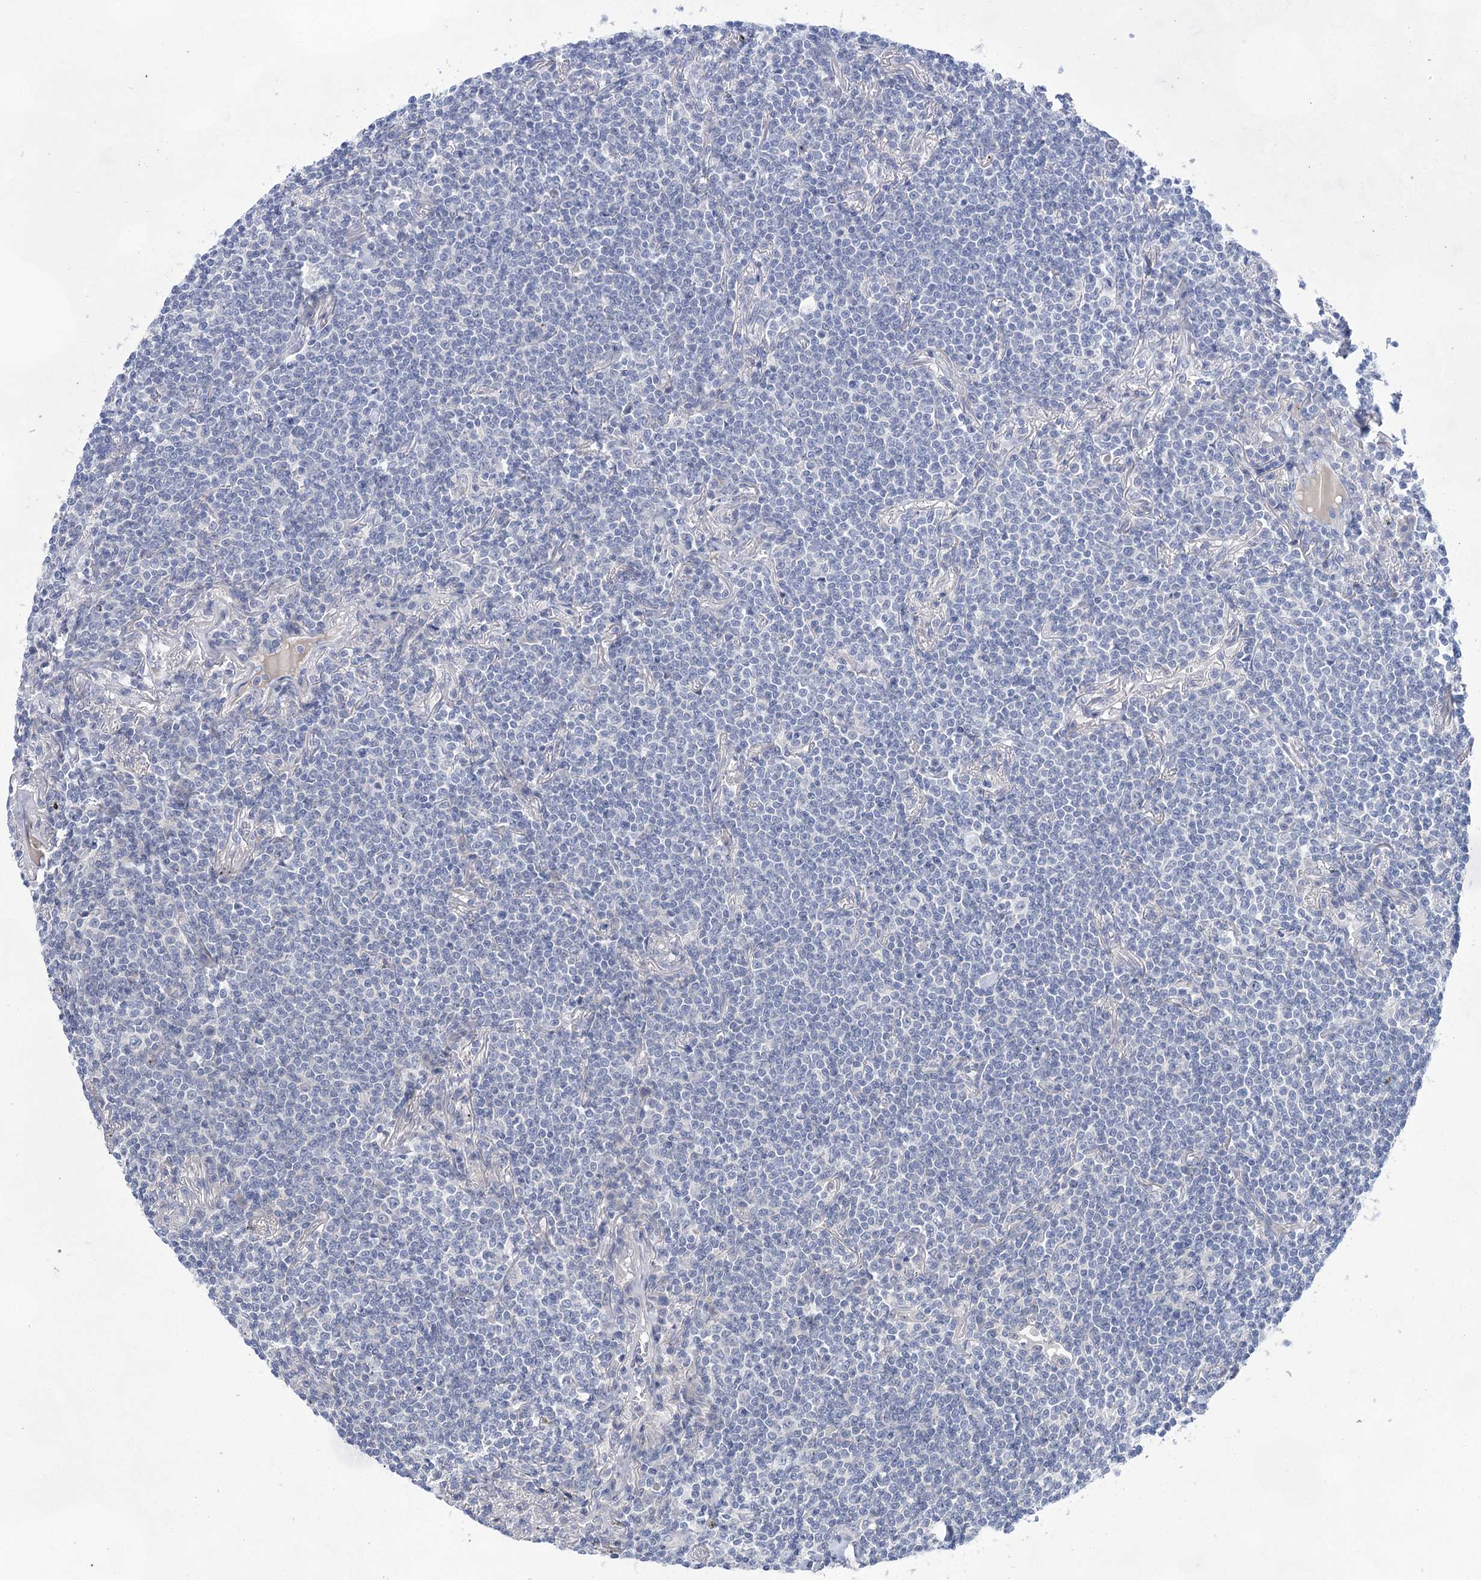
{"staining": {"intensity": "negative", "quantity": "none", "location": "none"}, "tissue": "lymphoma", "cell_type": "Tumor cells", "image_type": "cancer", "snomed": [{"axis": "morphology", "description": "Malignant lymphoma, non-Hodgkin's type, Low grade"}, {"axis": "topography", "description": "Lung"}], "caption": "Tumor cells show no significant staining in lymphoma.", "gene": "LALBA", "patient": {"sex": "female", "age": 71}}